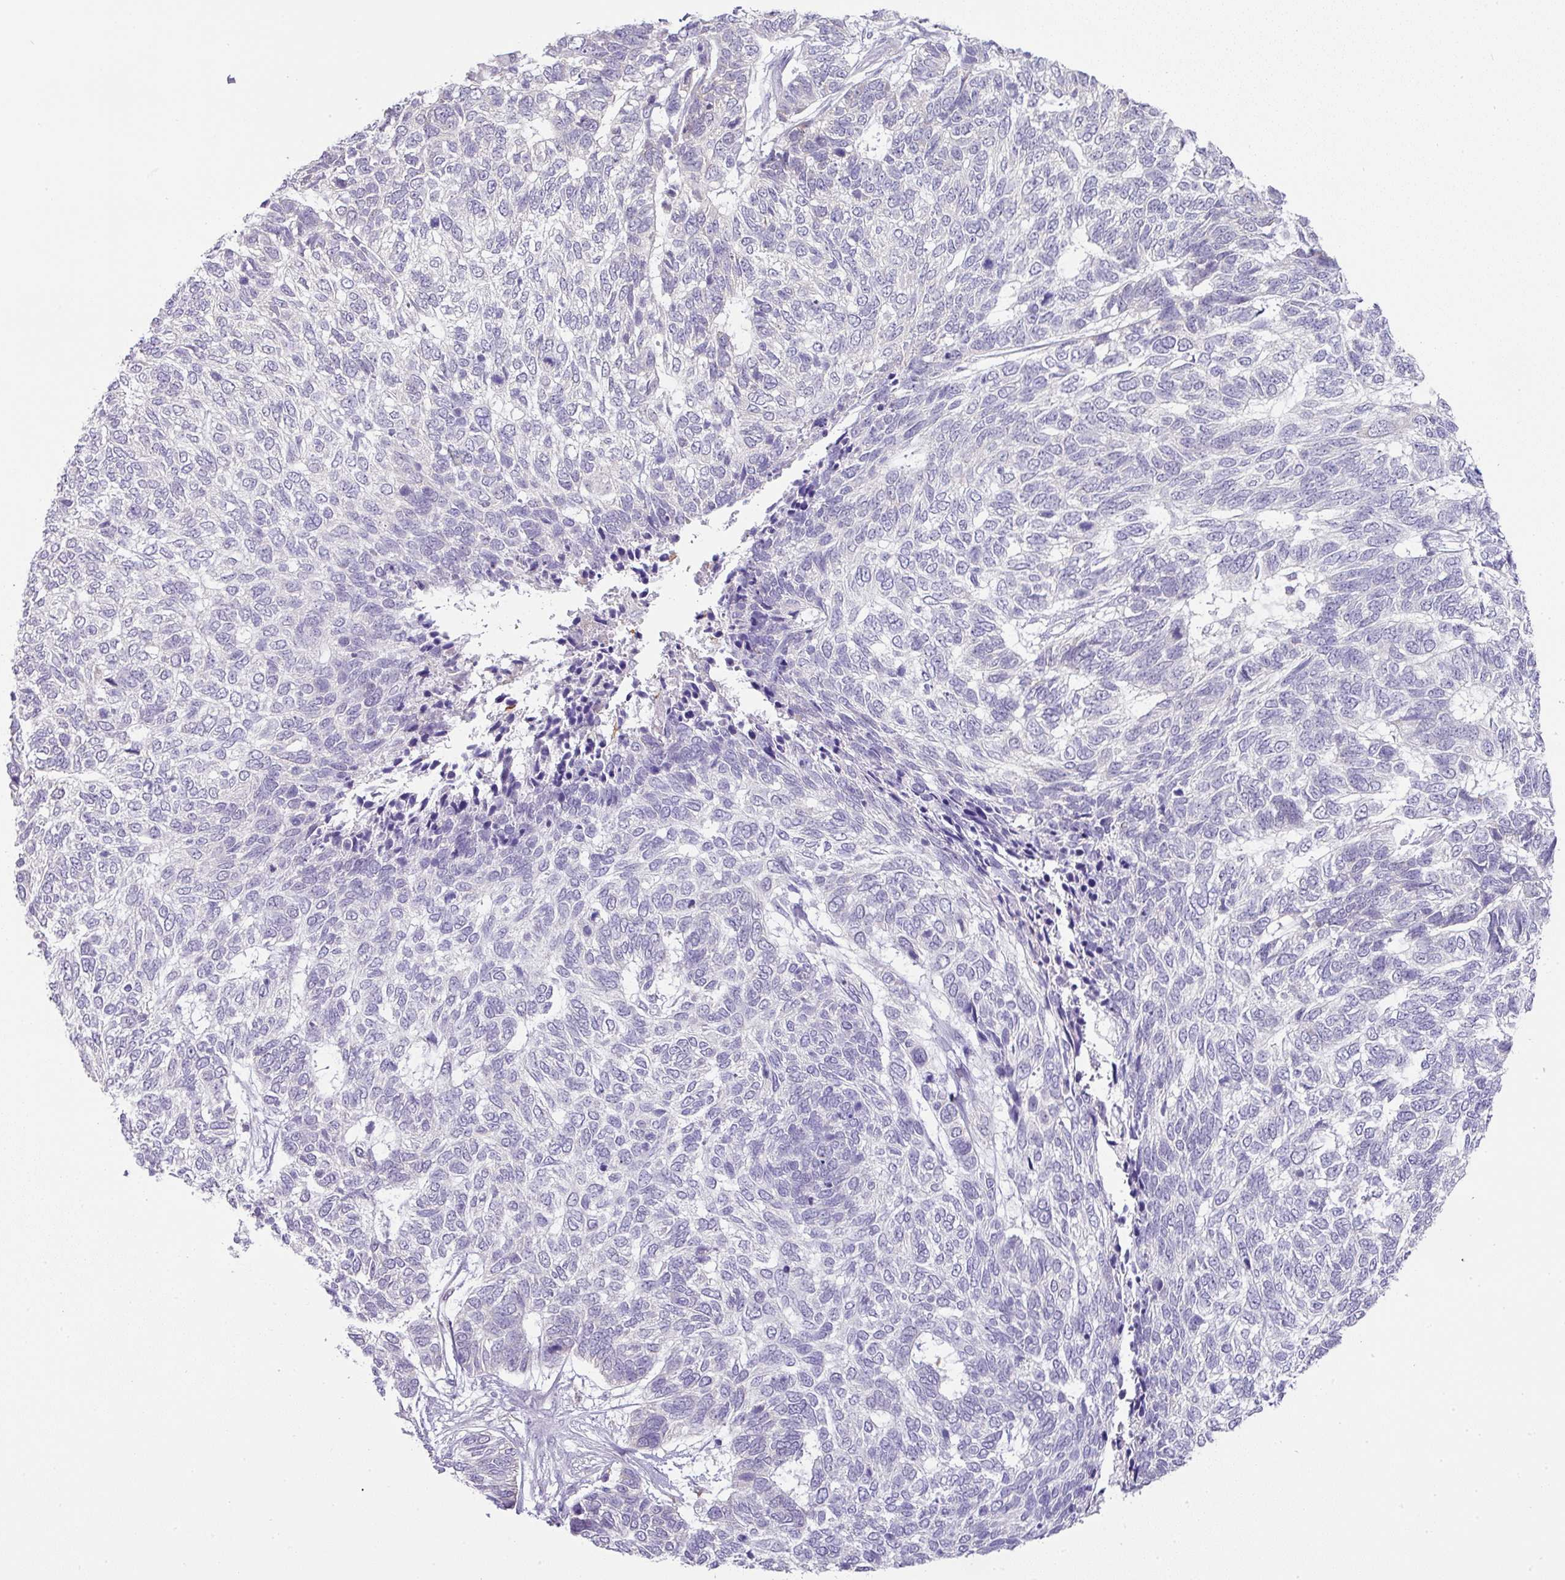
{"staining": {"intensity": "negative", "quantity": "none", "location": "none"}, "tissue": "skin cancer", "cell_type": "Tumor cells", "image_type": "cancer", "snomed": [{"axis": "morphology", "description": "Basal cell carcinoma"}, {"axis": "topography", "description": "Skin"}], "caption": "IHC of human basal cell carcinoma (skin) displays no positivity in tumor cells. (DAB immunohistochemistry visualized using brightfield microscopy, high magnification).", "gene": "FGF17", "patient": {"sex": "female", "age": 65}}